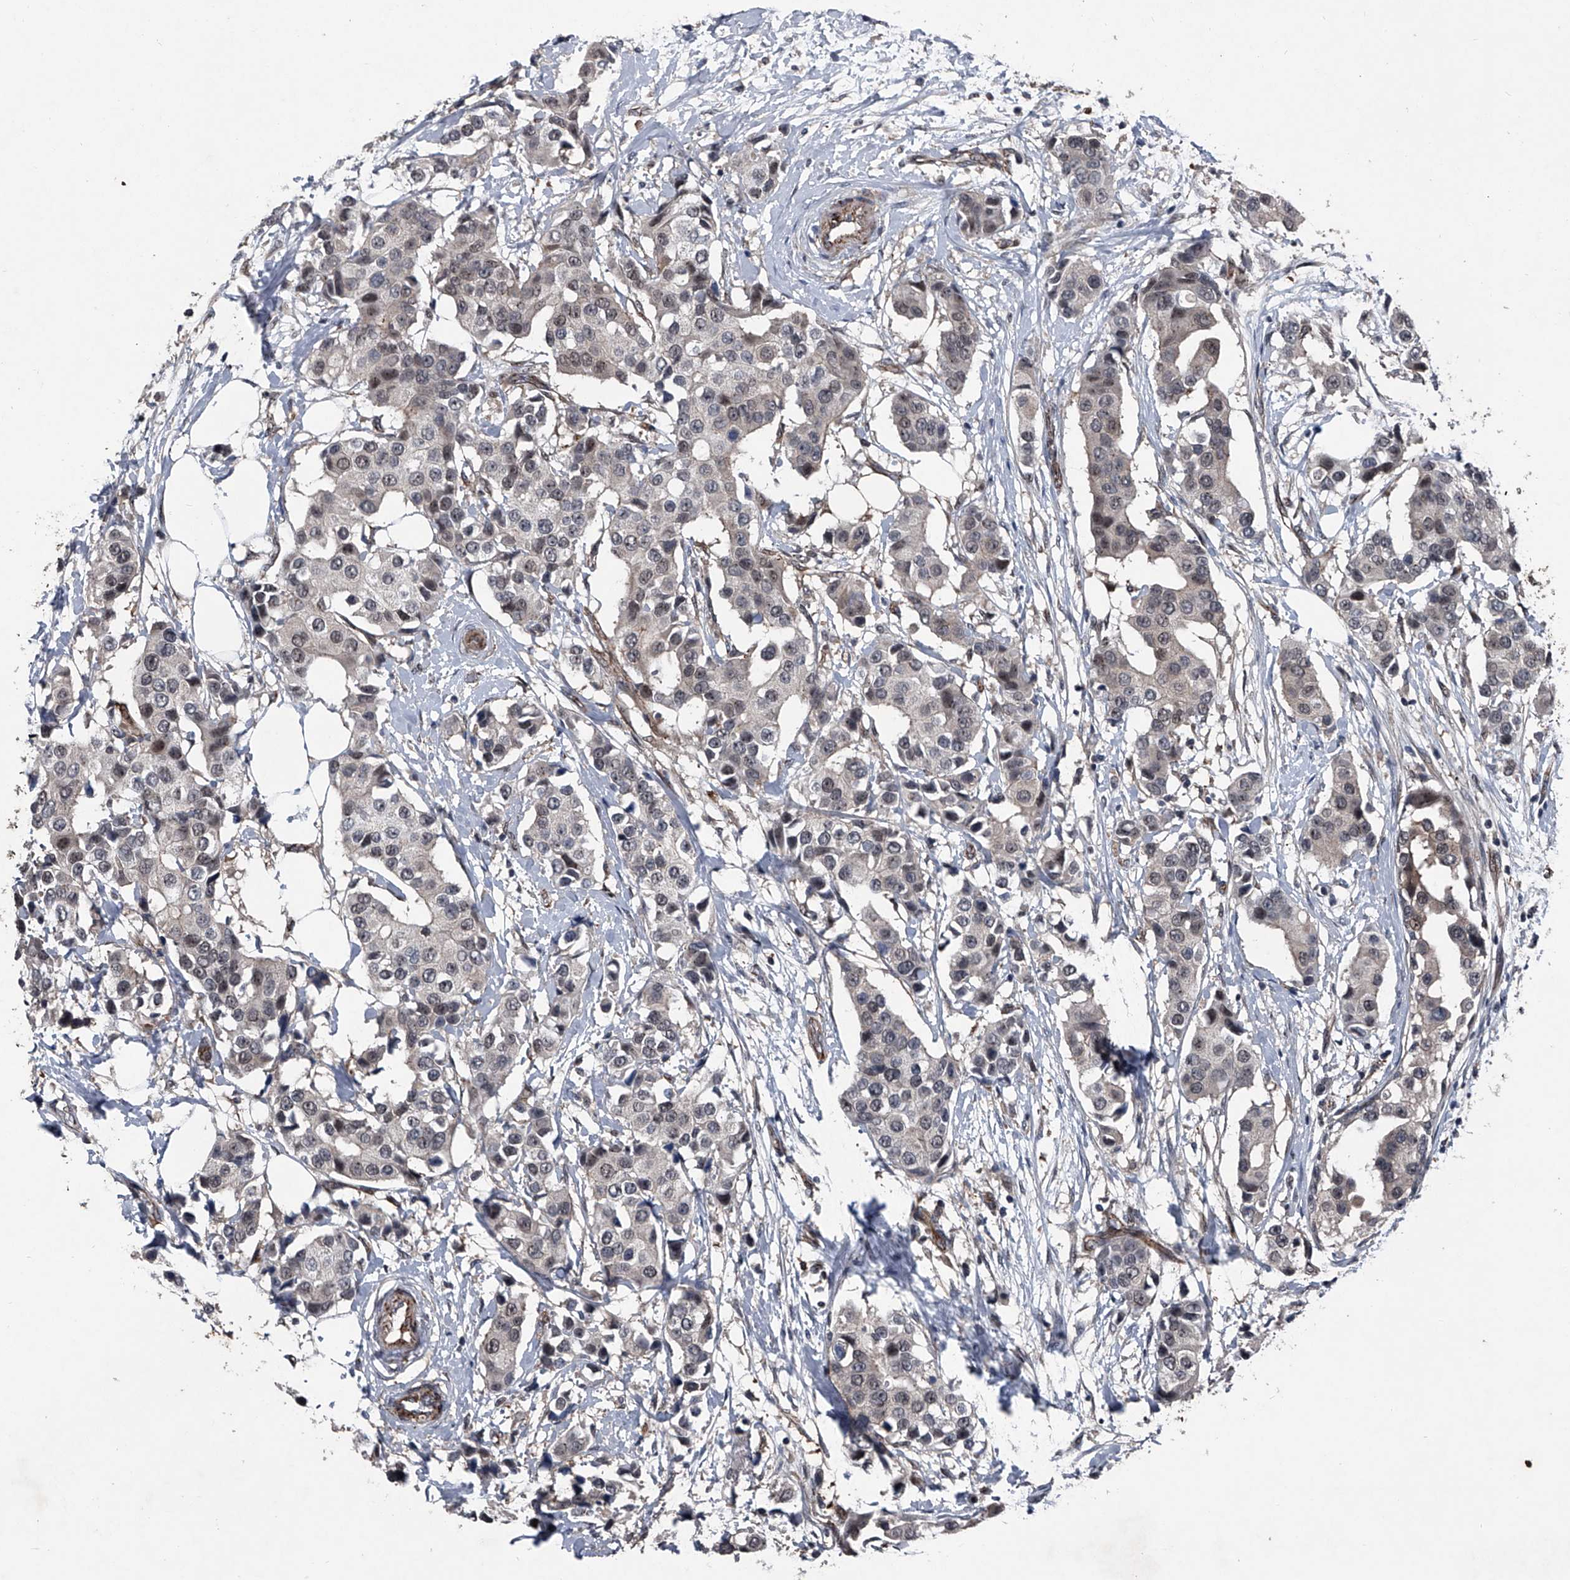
{"staining": {"intensity": "weak", "quantity": "25%-75%", "location": "nuclear"}, "tissue": "breast cancer", "cell_type": "Tumor cells", "image_type": "cancer", "snomed": [{"axis": "morphology", "description": "Normal tissue, NOS"}, {"axis": "morphology", "description": "Duct carcinoma"}, {"axis": "topography", "description": "Breast"}], "caption": "A low amount of weak nuclear staining is seen in approximately 25%-75% of tumor cells in intraductal carcinoma (breast) tissue.", "gene": "MAPKAP1", "patient": {"sex": "female", "age": 39}}